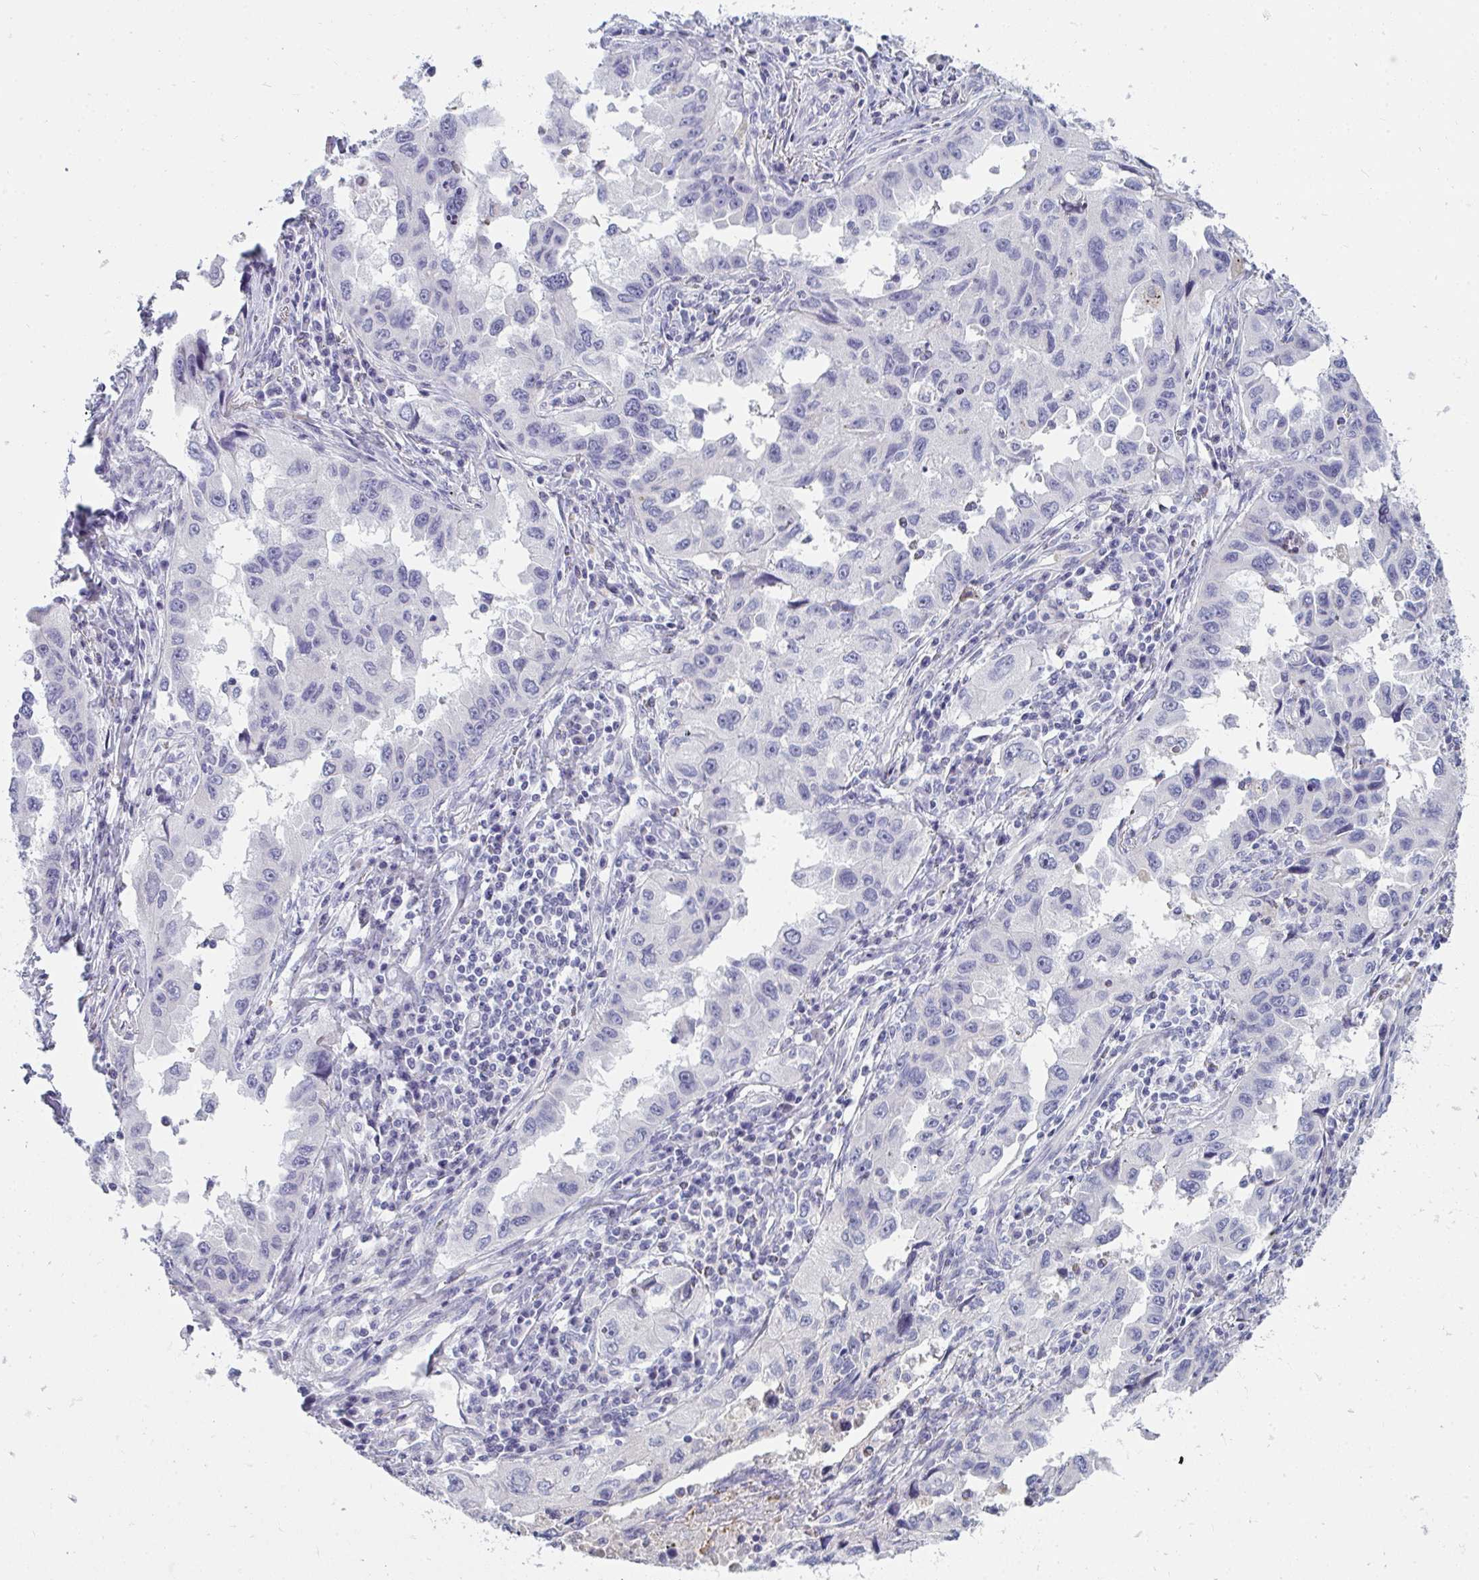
{"staining": {"intensity": "negative", "quantity": "none", "location": "none"}, "tissue": "lung cancer", "cell_type": "Tumor cells", "image_type": "cancer", "snomed": [{"axis": "morphology", "description": "Adenocarcinoma, NOS"}, {"axis": "topography", "description": "Lung"}], "caption": "Protein analysis of lung adenocarcinoma demonstrates no significant staining in tumor cells.", "gene": "SHB", "patient": {"sex": "female", "age": 73}}